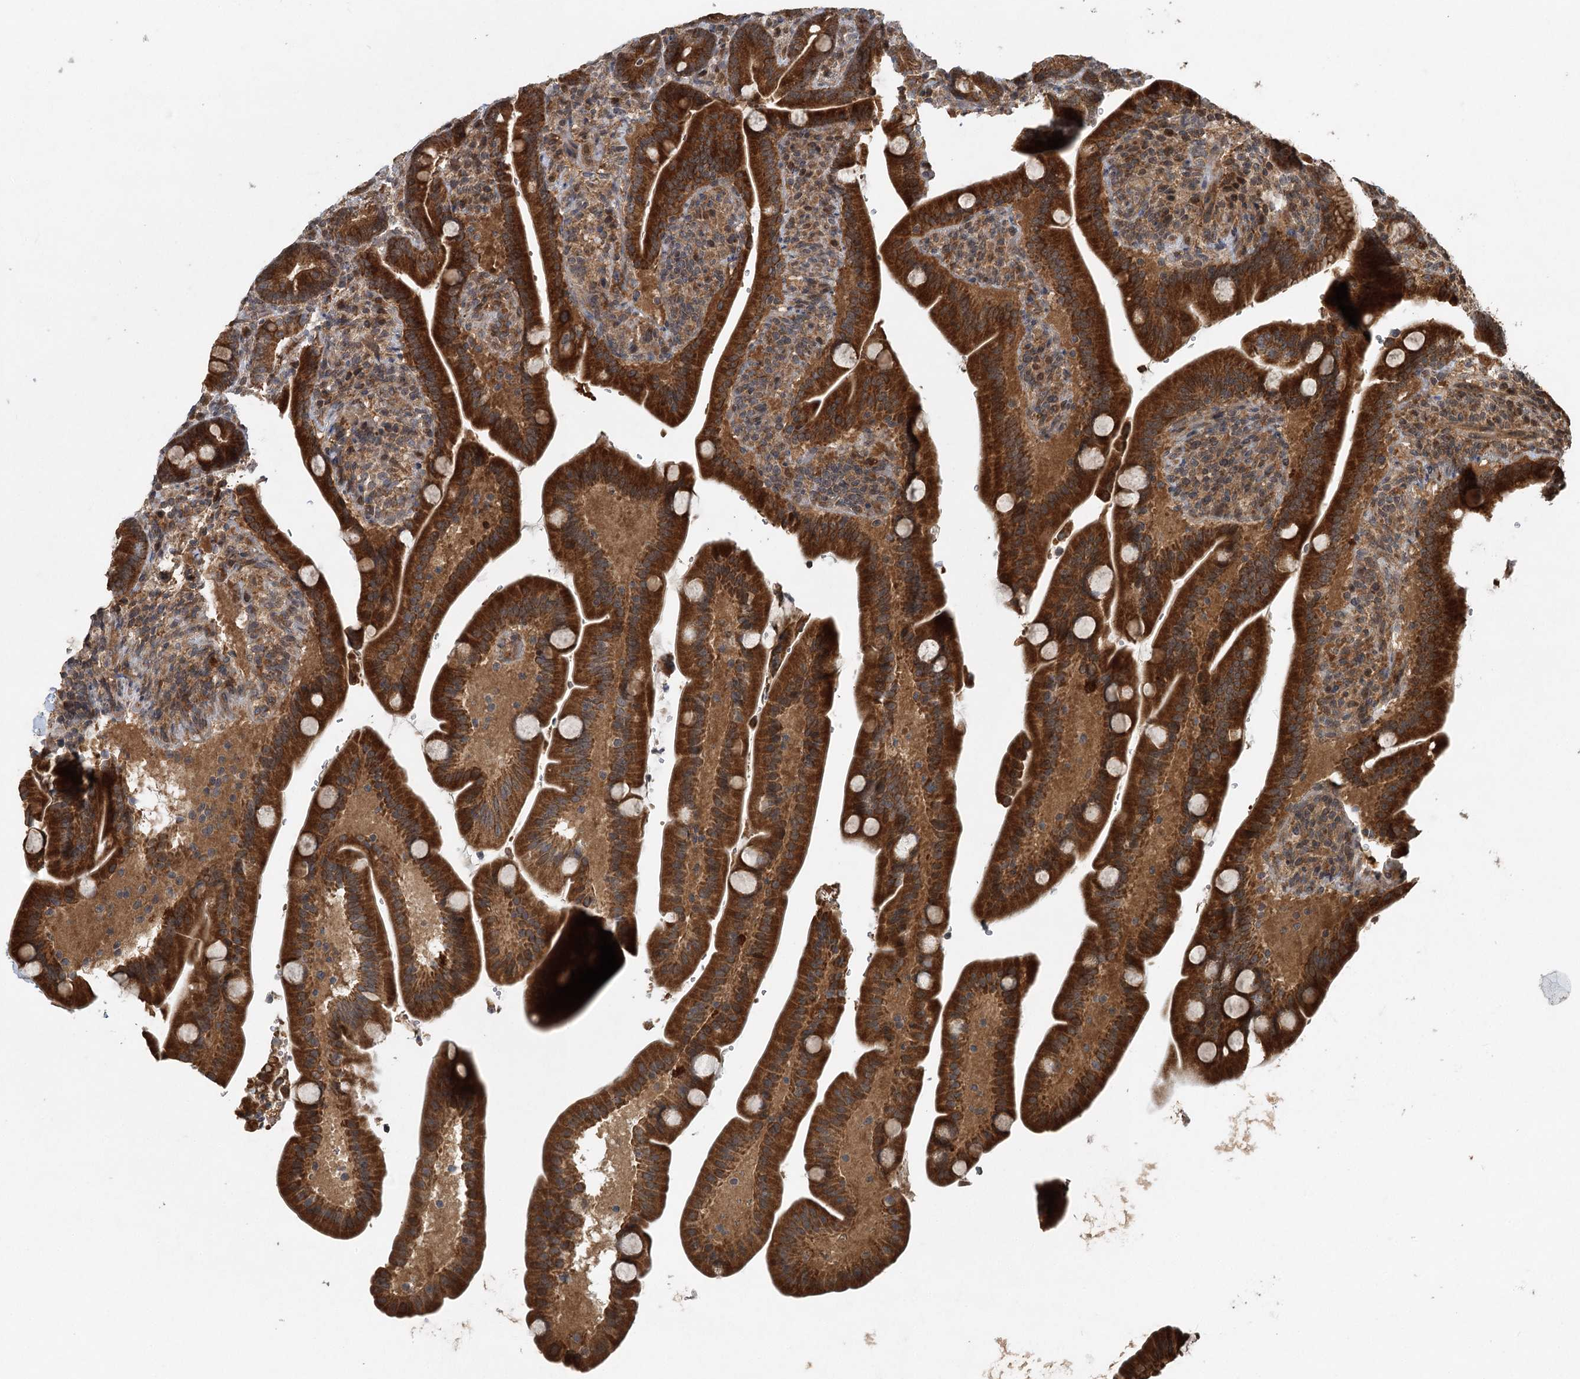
{"staining": {"intensity": "strong", "quantity": ">75%", "location": "cytoplasmic/membranous"}, "tissue": "duodenum", "cell_type": "Glandular cells", "image_type": "normal", "snomed": [{"axis": "morphology", "description": "Normal tissue, NOS"}, {"axis": "topography", "description": "Duodenum"}], "caption": "About >75% of glandular cells in normal duodenum show strong cytoplasmic/membranous protein positivity as visualized by brown immunohistochemical staining.", "gene": "INSIG2", "patient": {"sex": "male", "age": 54}}